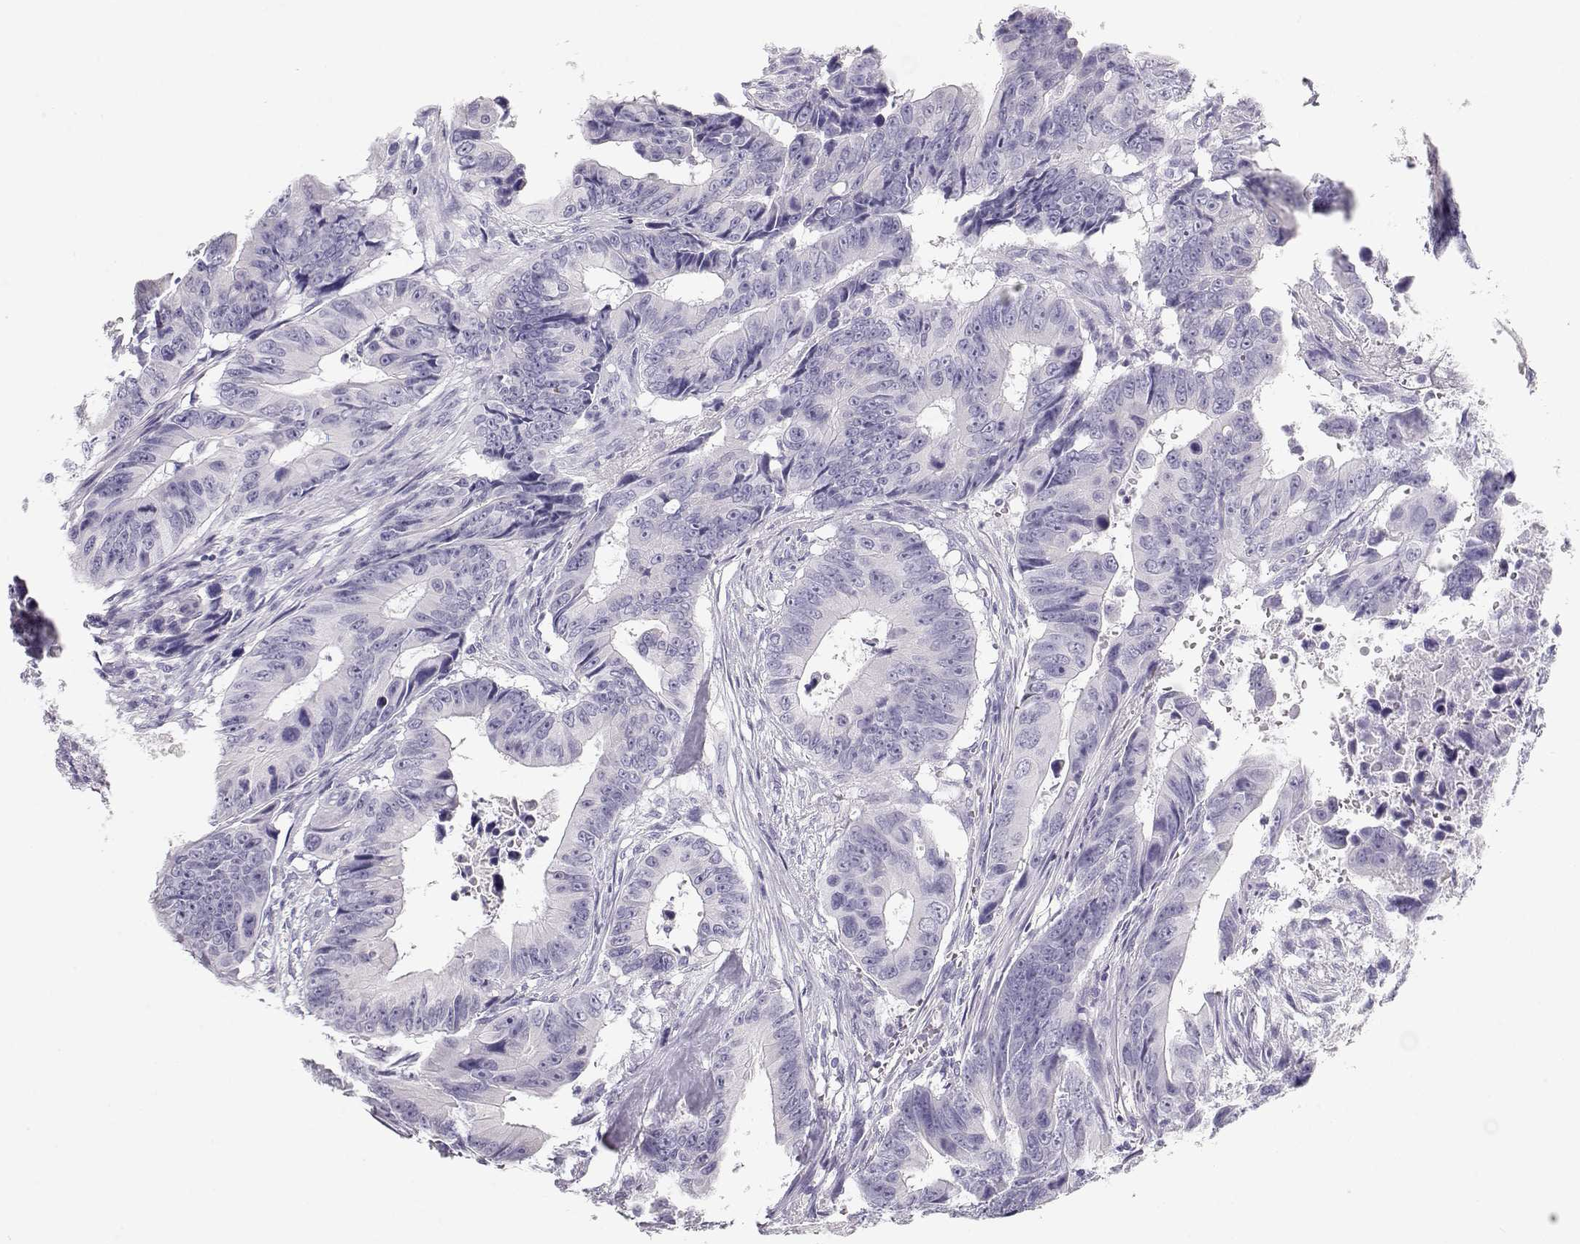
{"staining": {"intensity": "negative", "quantity": "none", "location": "none"}, "tissue": "colorectal cancer", "cell_type": "Tumor cells", "image_type": "cancer", "snomed": [{"axis": "morphology", "description": "Adenocarcinoma, NOS"}, {"axis": "topography", "description": "Colon"}], "caption": "Human colorectal adenocarcinoma stained for a protein using IHC demonstrates no expression in tumor cells.", "gene": "MAGEC1", "patient": {"sex": "female", "age": 87}}